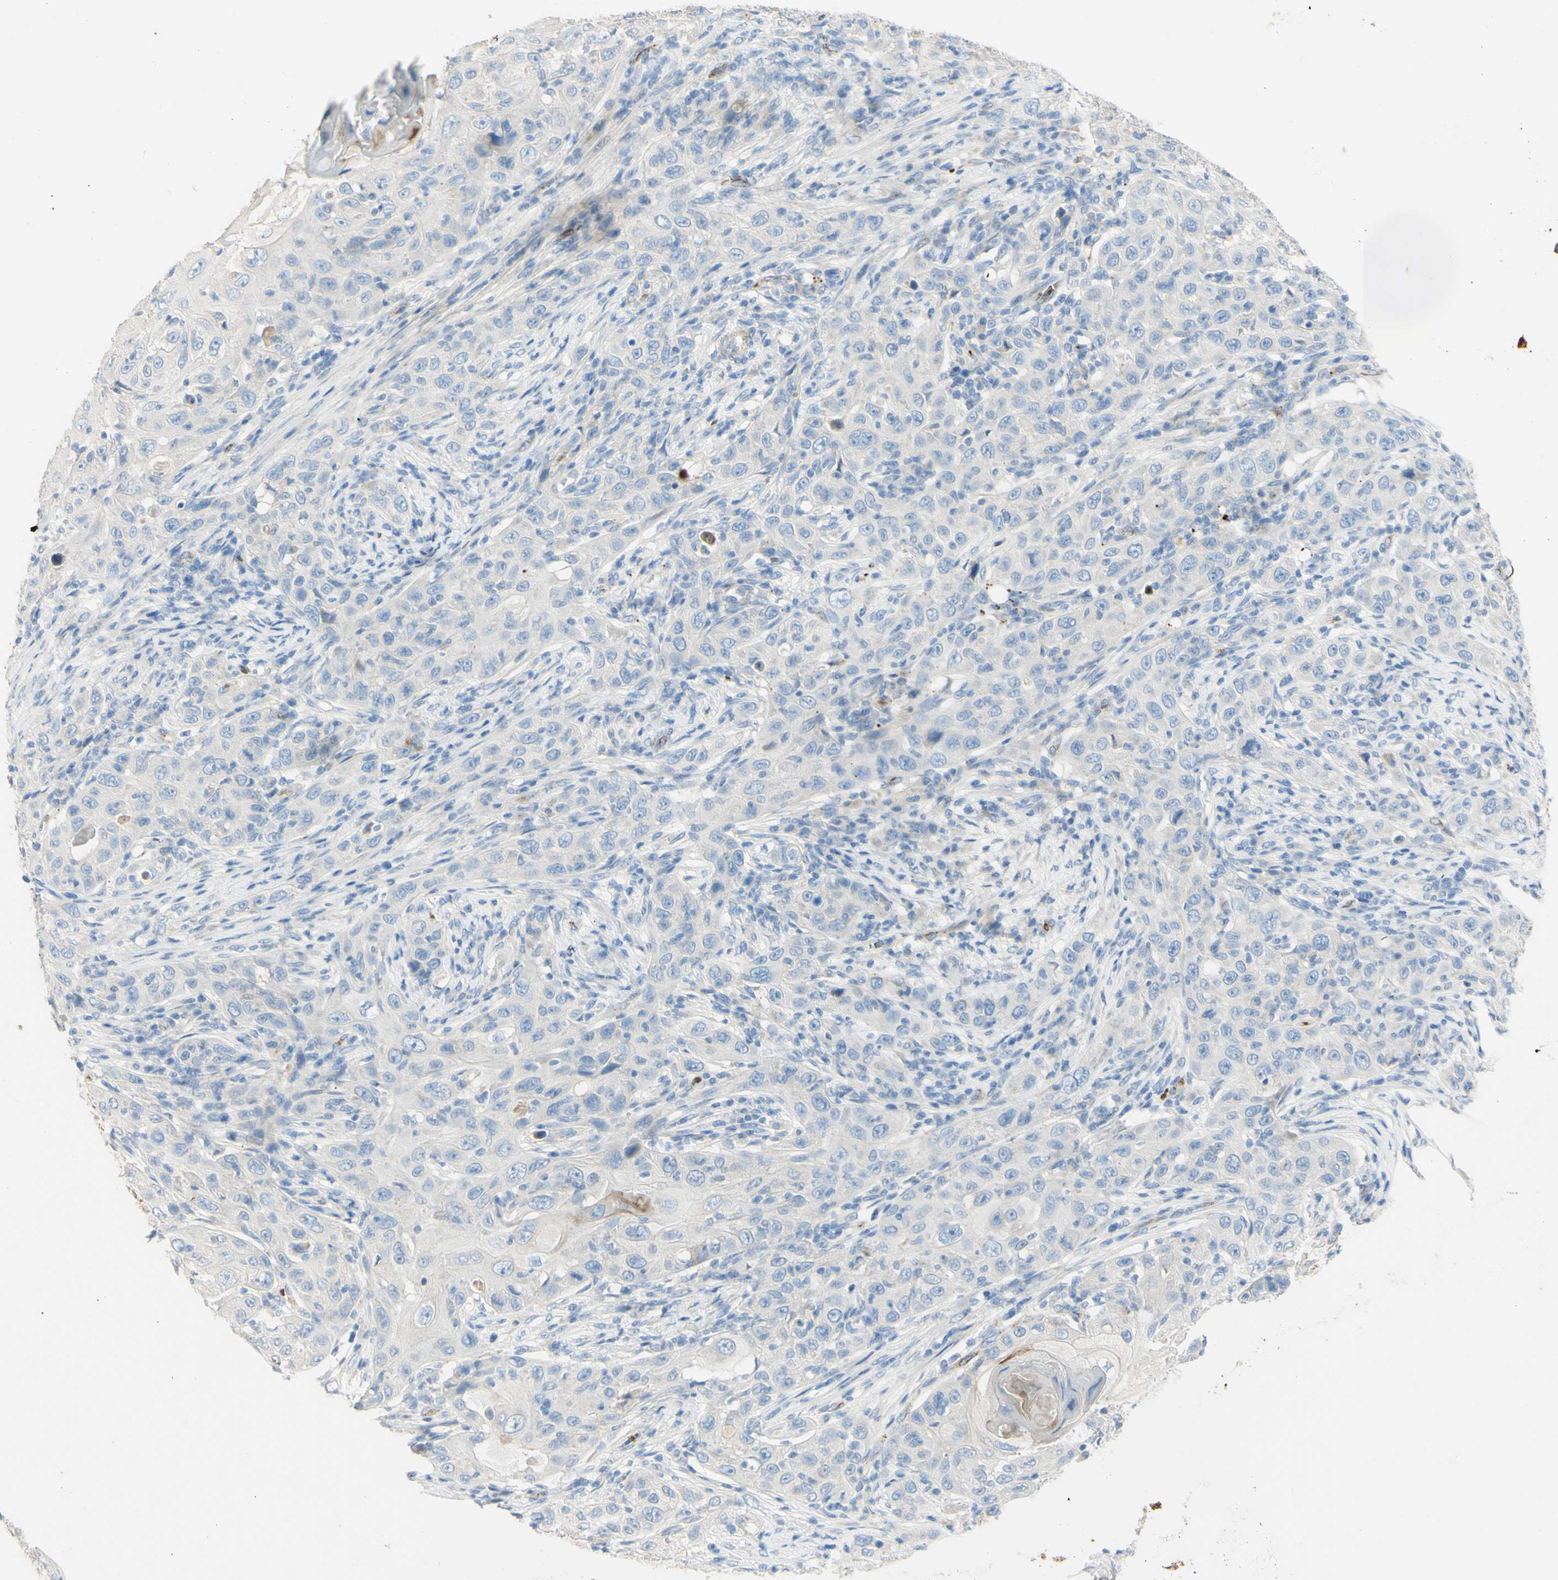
{"staining": {"intensity": "negative", "quantity": "none", "location": "none"}, "tissue": "skin cancer", "cell_type": "Tumor cells", "image_type": "cancer", "snomed": [{"axis": "morphology", "description": "Squamous cell carcinoma, NOS"}, {"axis": "topography", "description": "Skin"}], "caption": "Micrograph shows no protein expression in tumor cells of skin cancer (squamous cell carcinoma) tissue.", "gene": "GAN", "patient": {"sex": "female", "age": 88}}